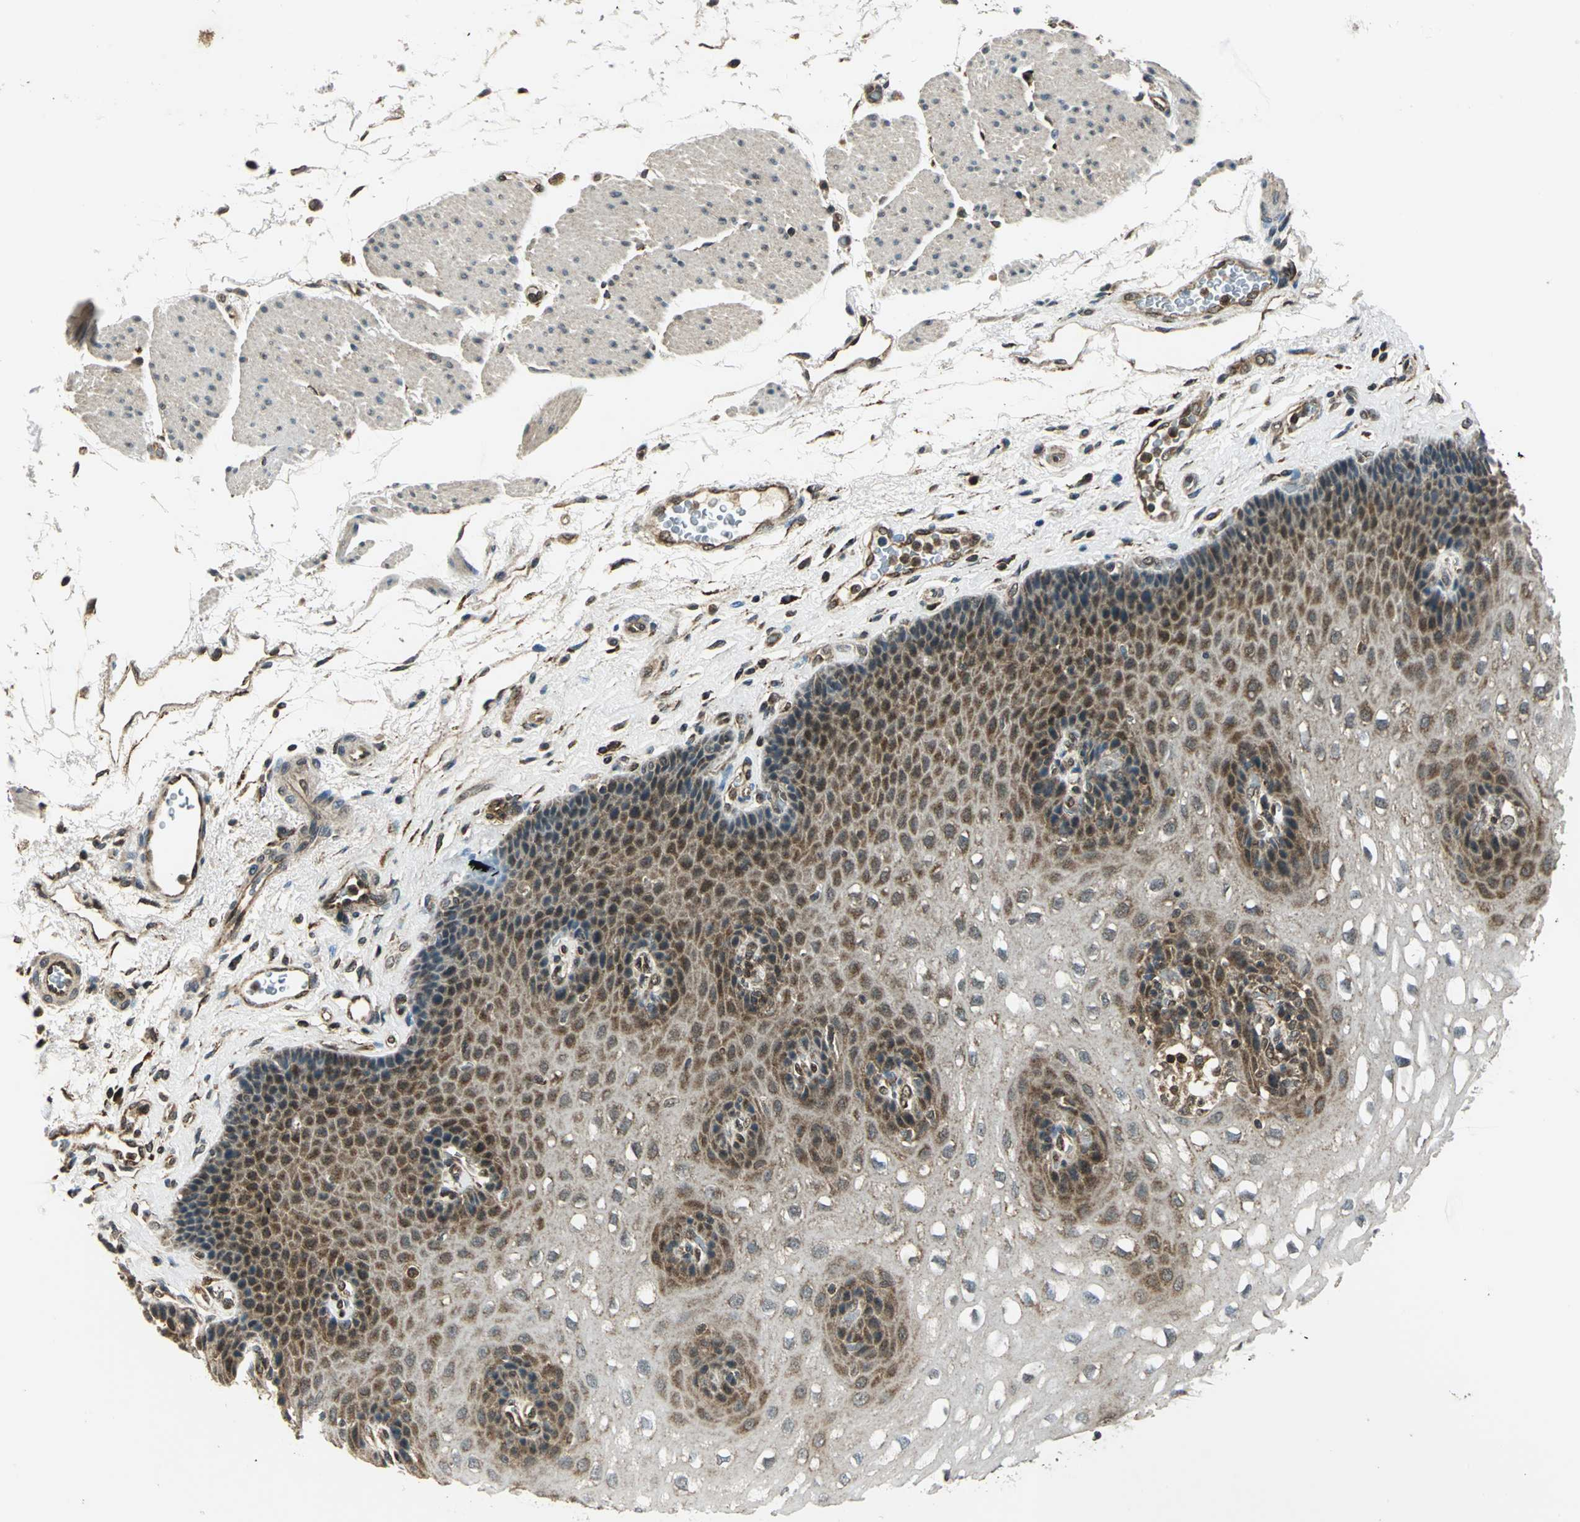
{"staining": {"intensity": "strong", "quantity": ">75%", "location": "cytoplasmic/membranous,nuclear"}, "tissue": "esophagus", "cell_type": "Squamous epithelial cells", "image_type": "normal", "snomed": [{"axis": "morphology", "description": "Normal tissue, NOS"}, {"axis": "topography", "description": "Esophagus"}], "caption": "Immunohistochemistry (DAB (3,3'-diaminobenzidine)) staining of normal esophagus demonstrates strong cytoplasmic/membranous,nuclear protein positivity in about >75% of squamous epithelial cells.", "gene": "NUDT2", "patient": {"sex": "female", "age": 72}}